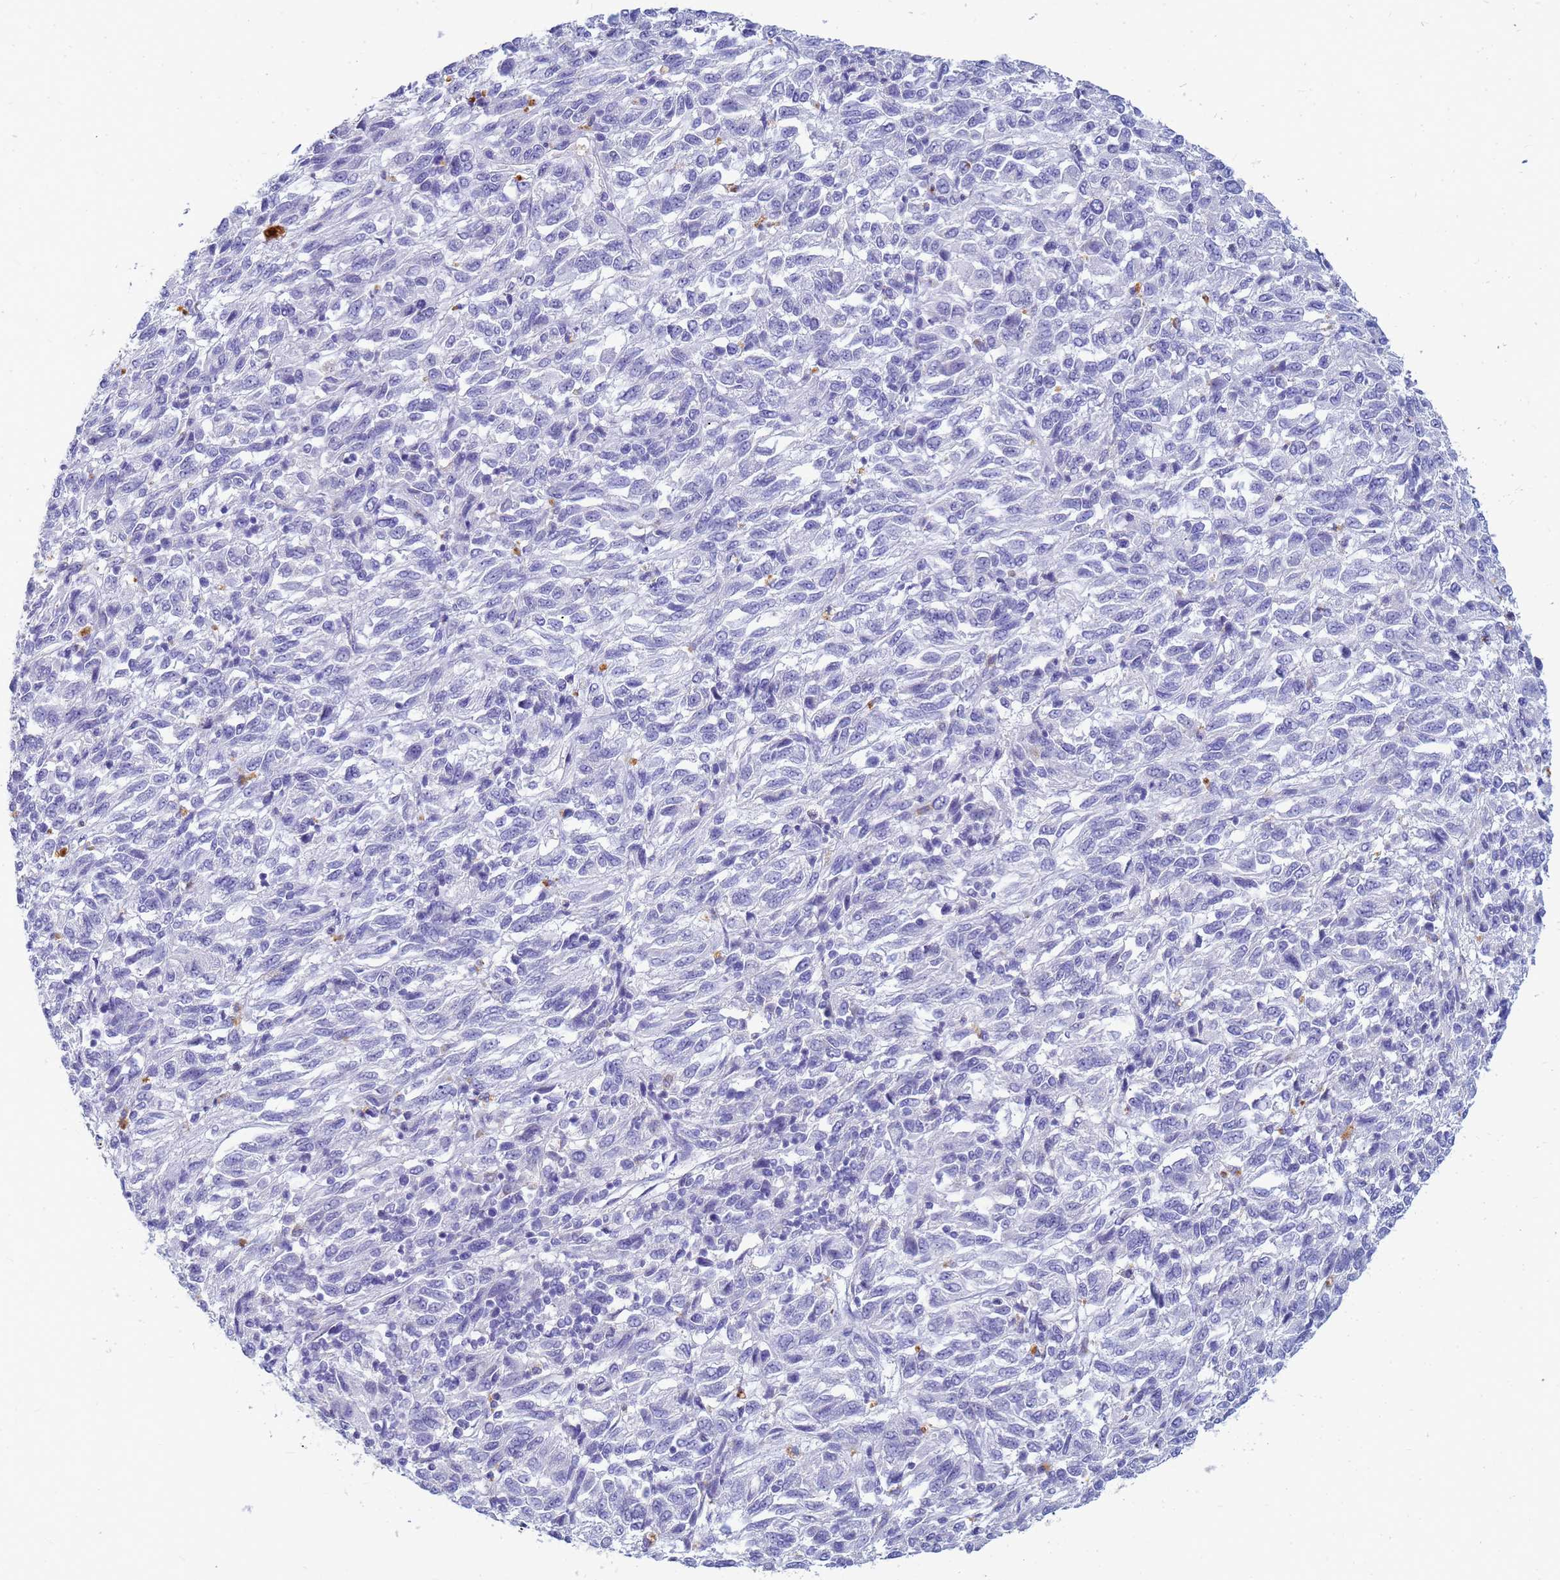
{"staining": {"intensity": "negative", "quantity": "none", "location": "none"}, "tissue": "melanoma", "cell_type": "Tumor cells", "image_type": "cancer", "snomed": [{"axis": "morphology", "description": "Malignant melanoma, Metastatic site"}, {"axis": "topography", "description": "Lung"}], "caption": "The micrograph reveals no significant staining in tumor cells of melanoma.", "gene": "B3GNT8", "patient": {"sex": "male", "age": 64}}